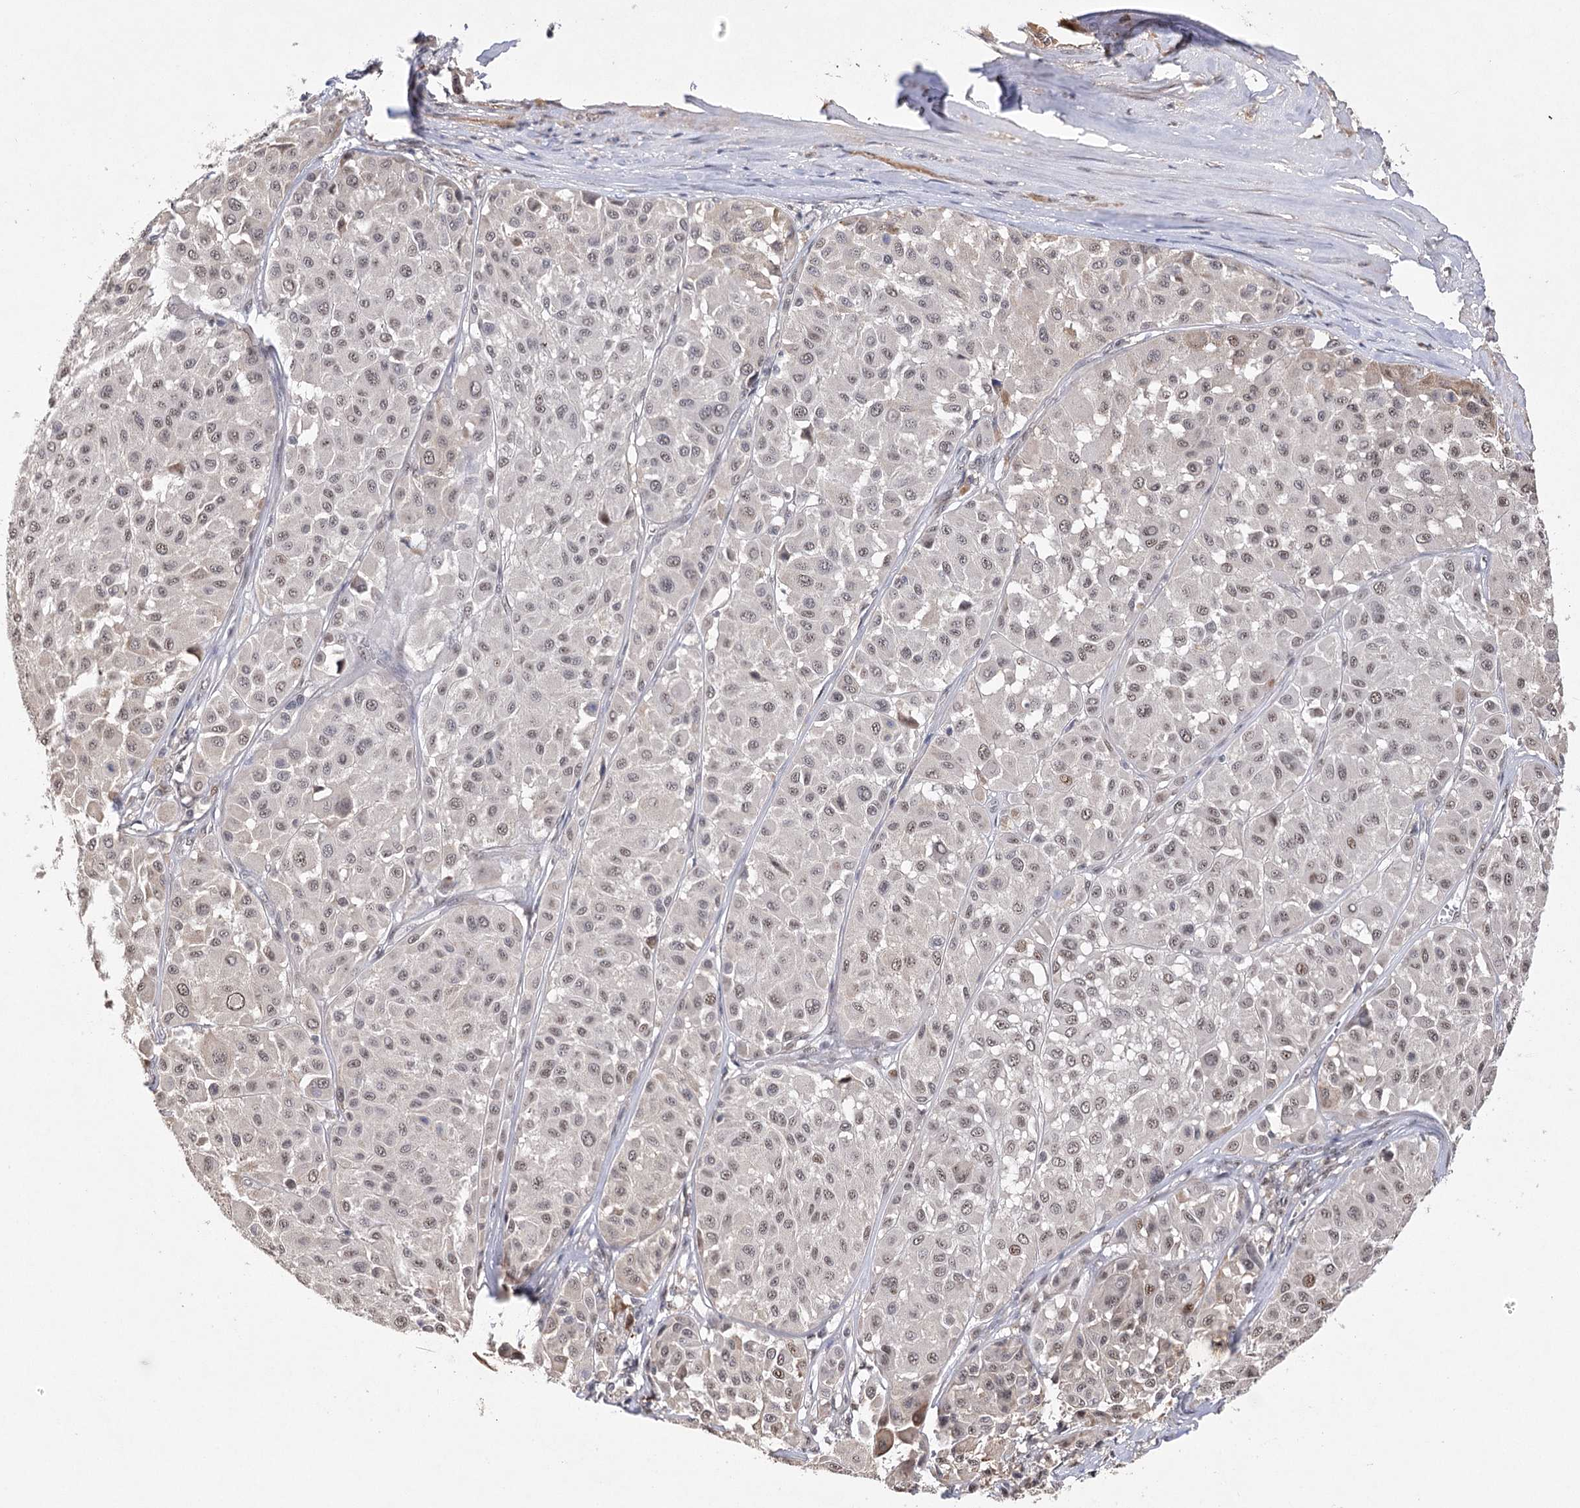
{"staining": {"intensity": "moderate", "quantity": "<25%", "location": "cytoplasmic/membranous"}, "tissue": "melanoma", "cell_type": "Tumor cells", "image_type": "cancer", "snomed": [{"axis": "morphology", "description": "Malignant melanoma, Metastatic site"}, {"axis": "topography", "description": "Soft tissue"}], "caption": "The immunohistochemical stain labels moderate cytoplasmic/membranous staining in tumor cells of melanoma tissue.", "gene": "PYROXD1", "patient": {"sex": "male", "age": 41}}